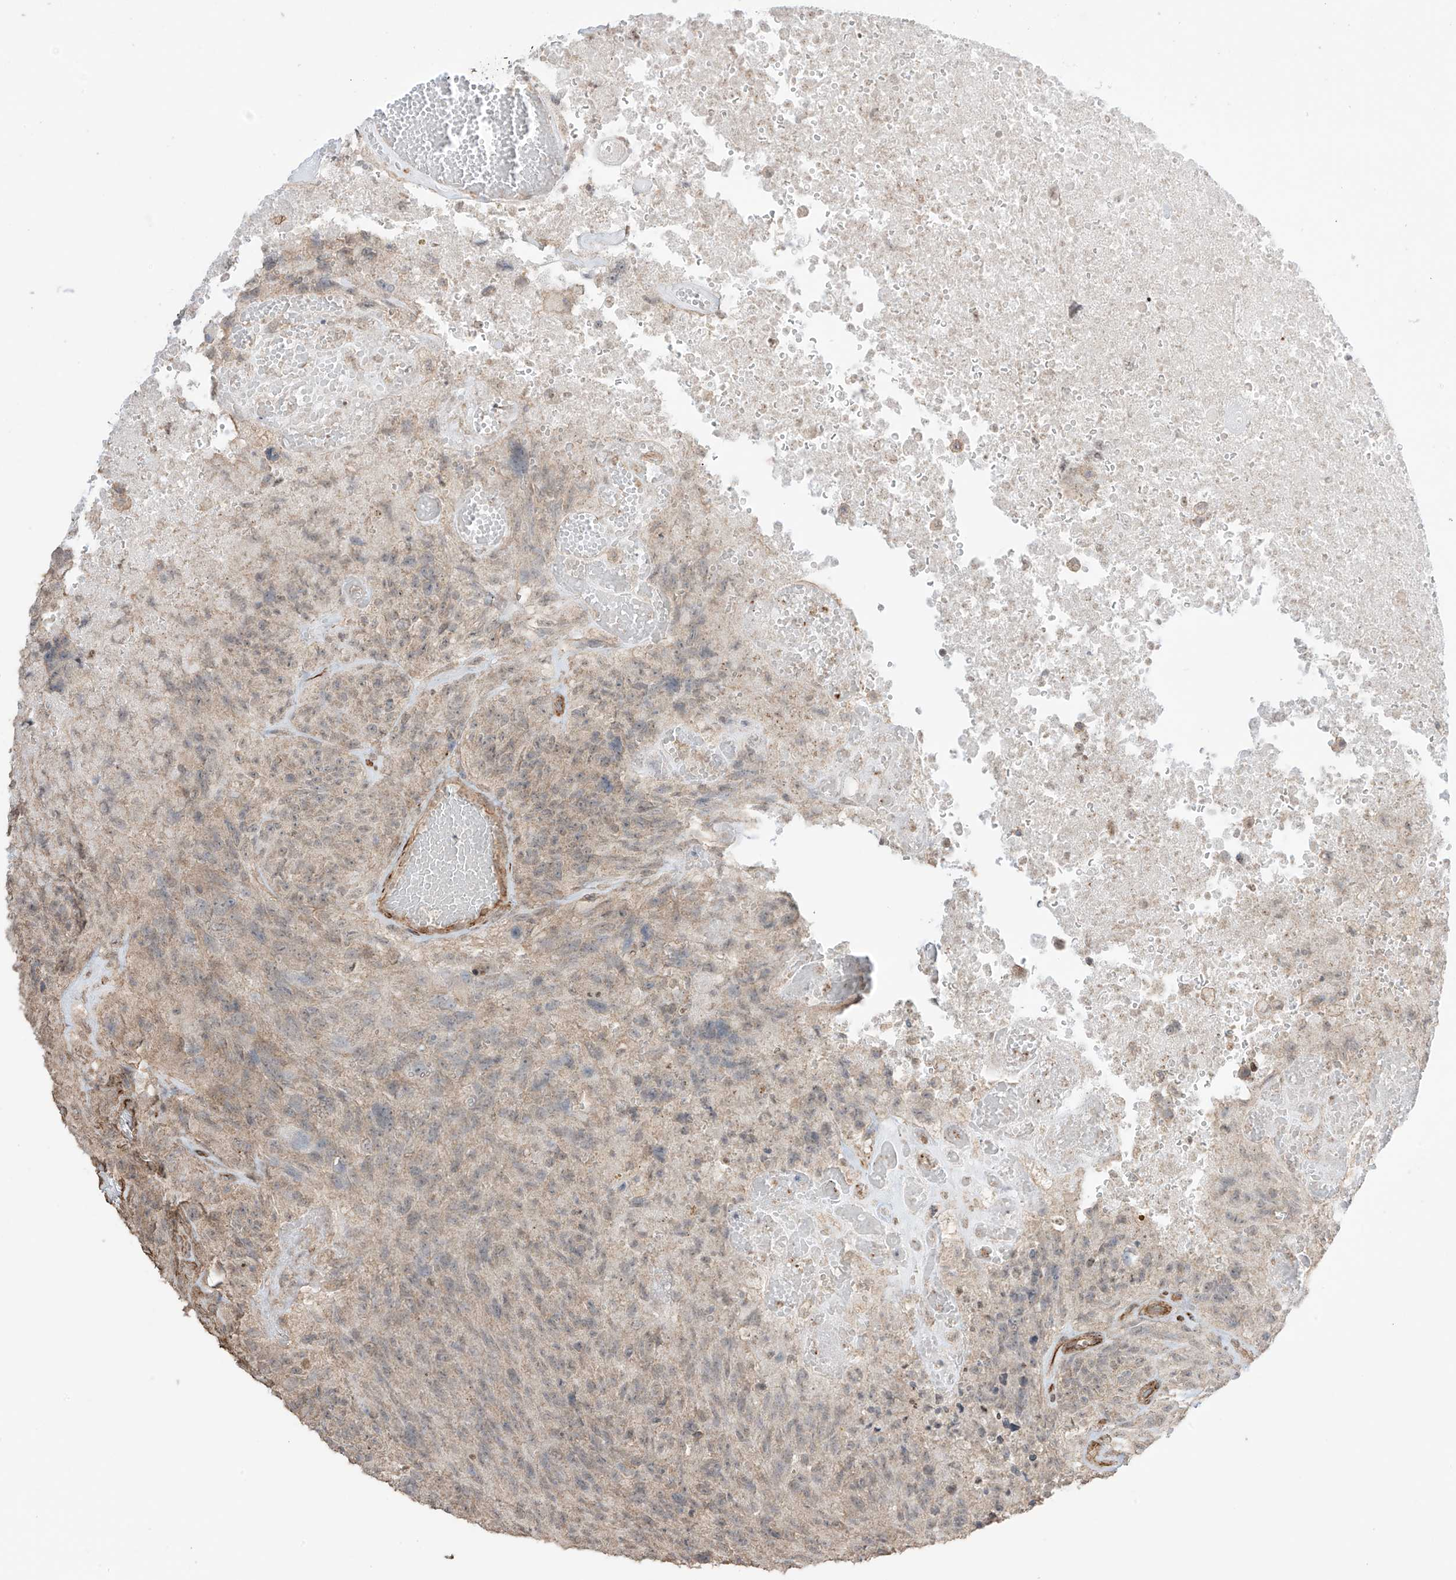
{"staining": {"intensity": "weak", "quantity": "<25%", "location": "cytoplasmic/membranous,nuclear"}, "tissue": "glioma", "cell_type": "Tumor cells", "image_type": "cancer", "snomed": [{"axis": "morphology", "description": "Glioma, malignant, High grade"}, {"axis": "topography", "description": "Brain"}], "caption": "A high-resolution photomicrograph shows immunohistochemistry (IHC) staining of glioma, which shows no significant staining in tumor cells.", "gene": "TTLL5", "patient": {"sex": "male", "age": 69}}